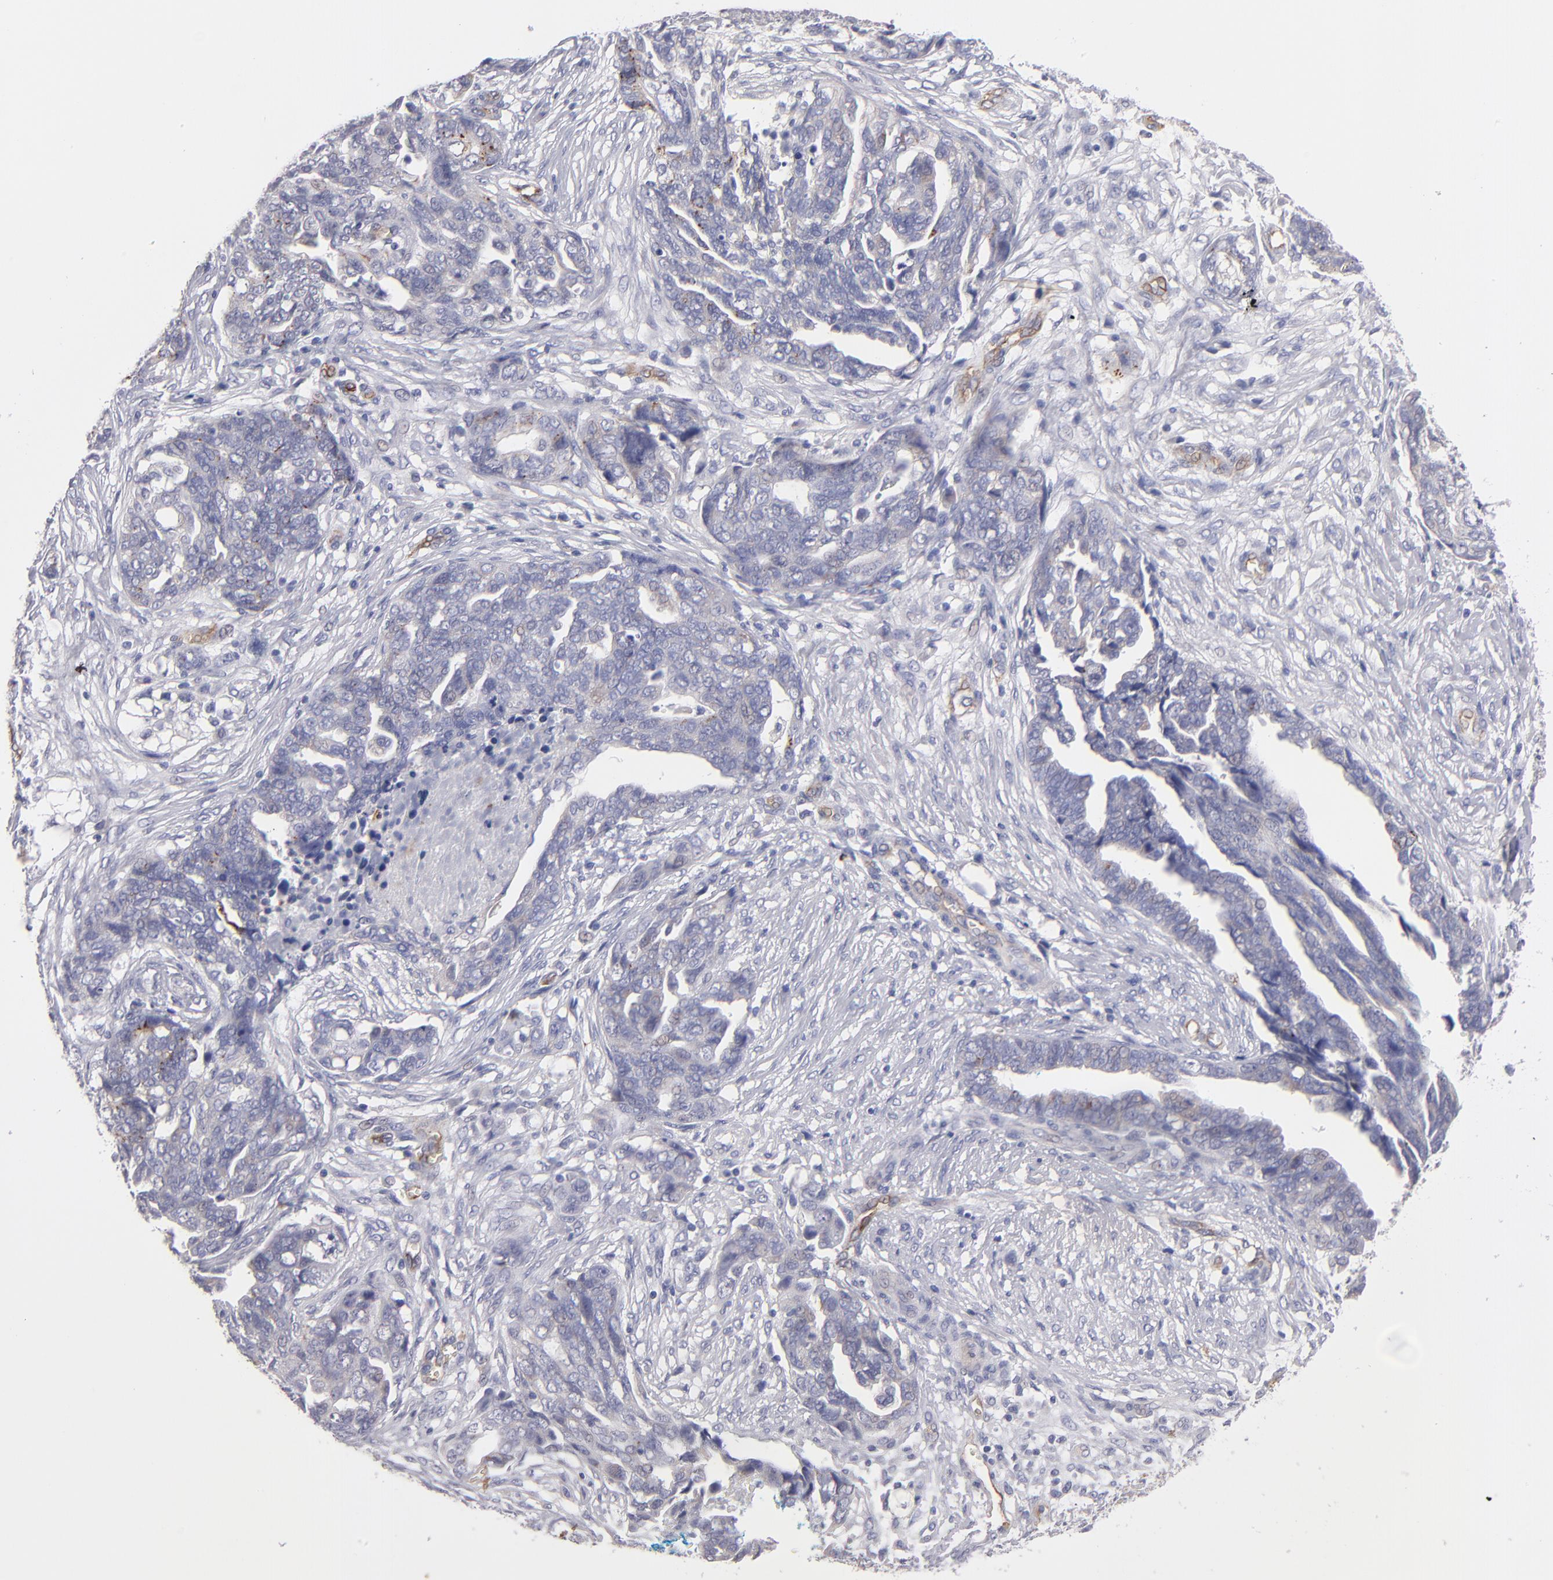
{"staining": {"intensity": "negative", "quantity": "none", "location": "none"}, "tissue": "ovarian cancer", "cell_type": "Tumor cells", "image_type": "cancer", "snomed": [{"axis": "morphology", "description": "Normal tissue, NOS"}, {"axis": "morphology", "description": "Cystadenocarcinoma, serous, NOS"}, {"axis": "topography", "description": "Fallopian tube"}, {"axis": "topography", "description": "Ovary"}], "caption": "IHC photomicrograph of neoplastic tissue: ovarian serous cystadenocarcinoma stained with DAB (3,3'-diaminobenzidine) shows no significant protein positivity in tumor cells. (DAB (3,3'-diaminobenzidine) immunohistochemistry (IHC), high magnification).", "gene": "PLVAP", "patient": {"sex": "female", "age": 56}}